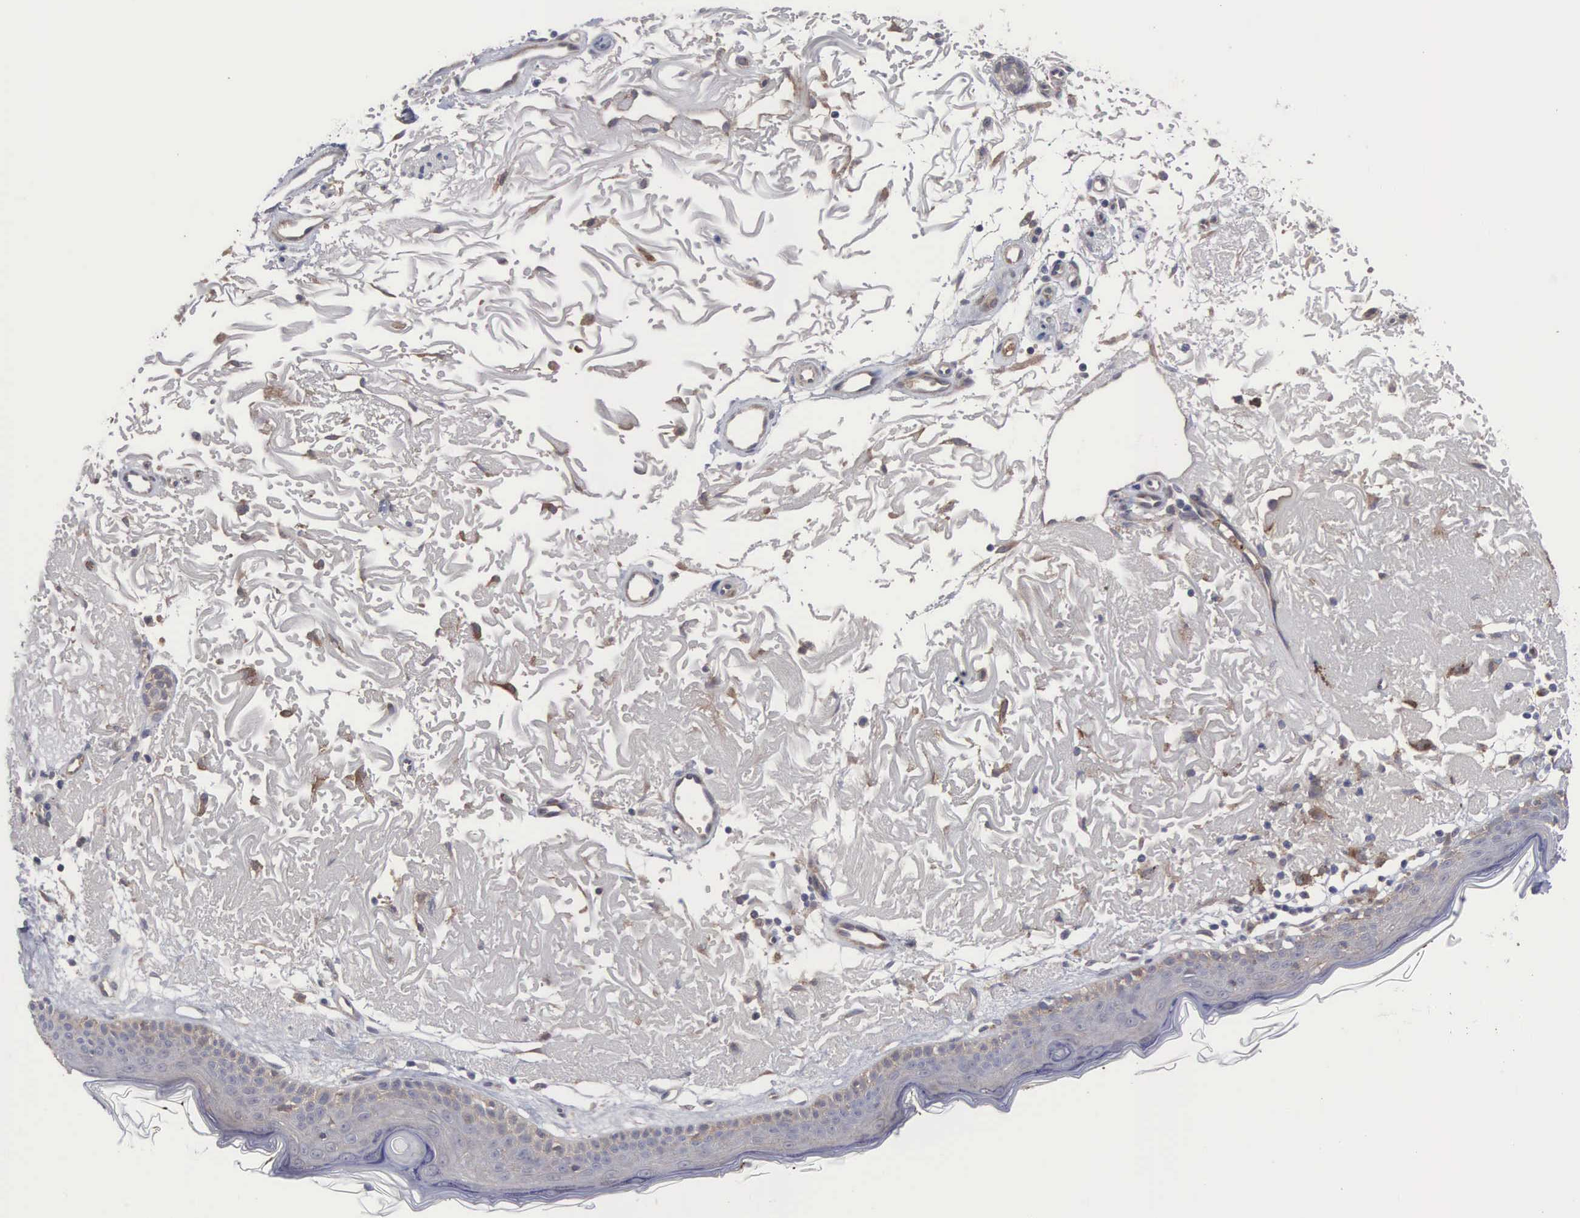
{"staining": {"intensity": "negative", "quantity": "none", "location": "none"}, "tissue": "skin", "cell_type": "Fibroblasts", "image_type": "normal", "snomed": [{"axis": "morphology", "description": "Normal tissue, NOS"}, {"axis": "topography", "description": "Skin"}], "caption": "The immunohistochemistry photomicrograph has no significant expression in fibroblasts of skin.", "gene": "INF2", "patient": {"sex": "female", "age": 90}}